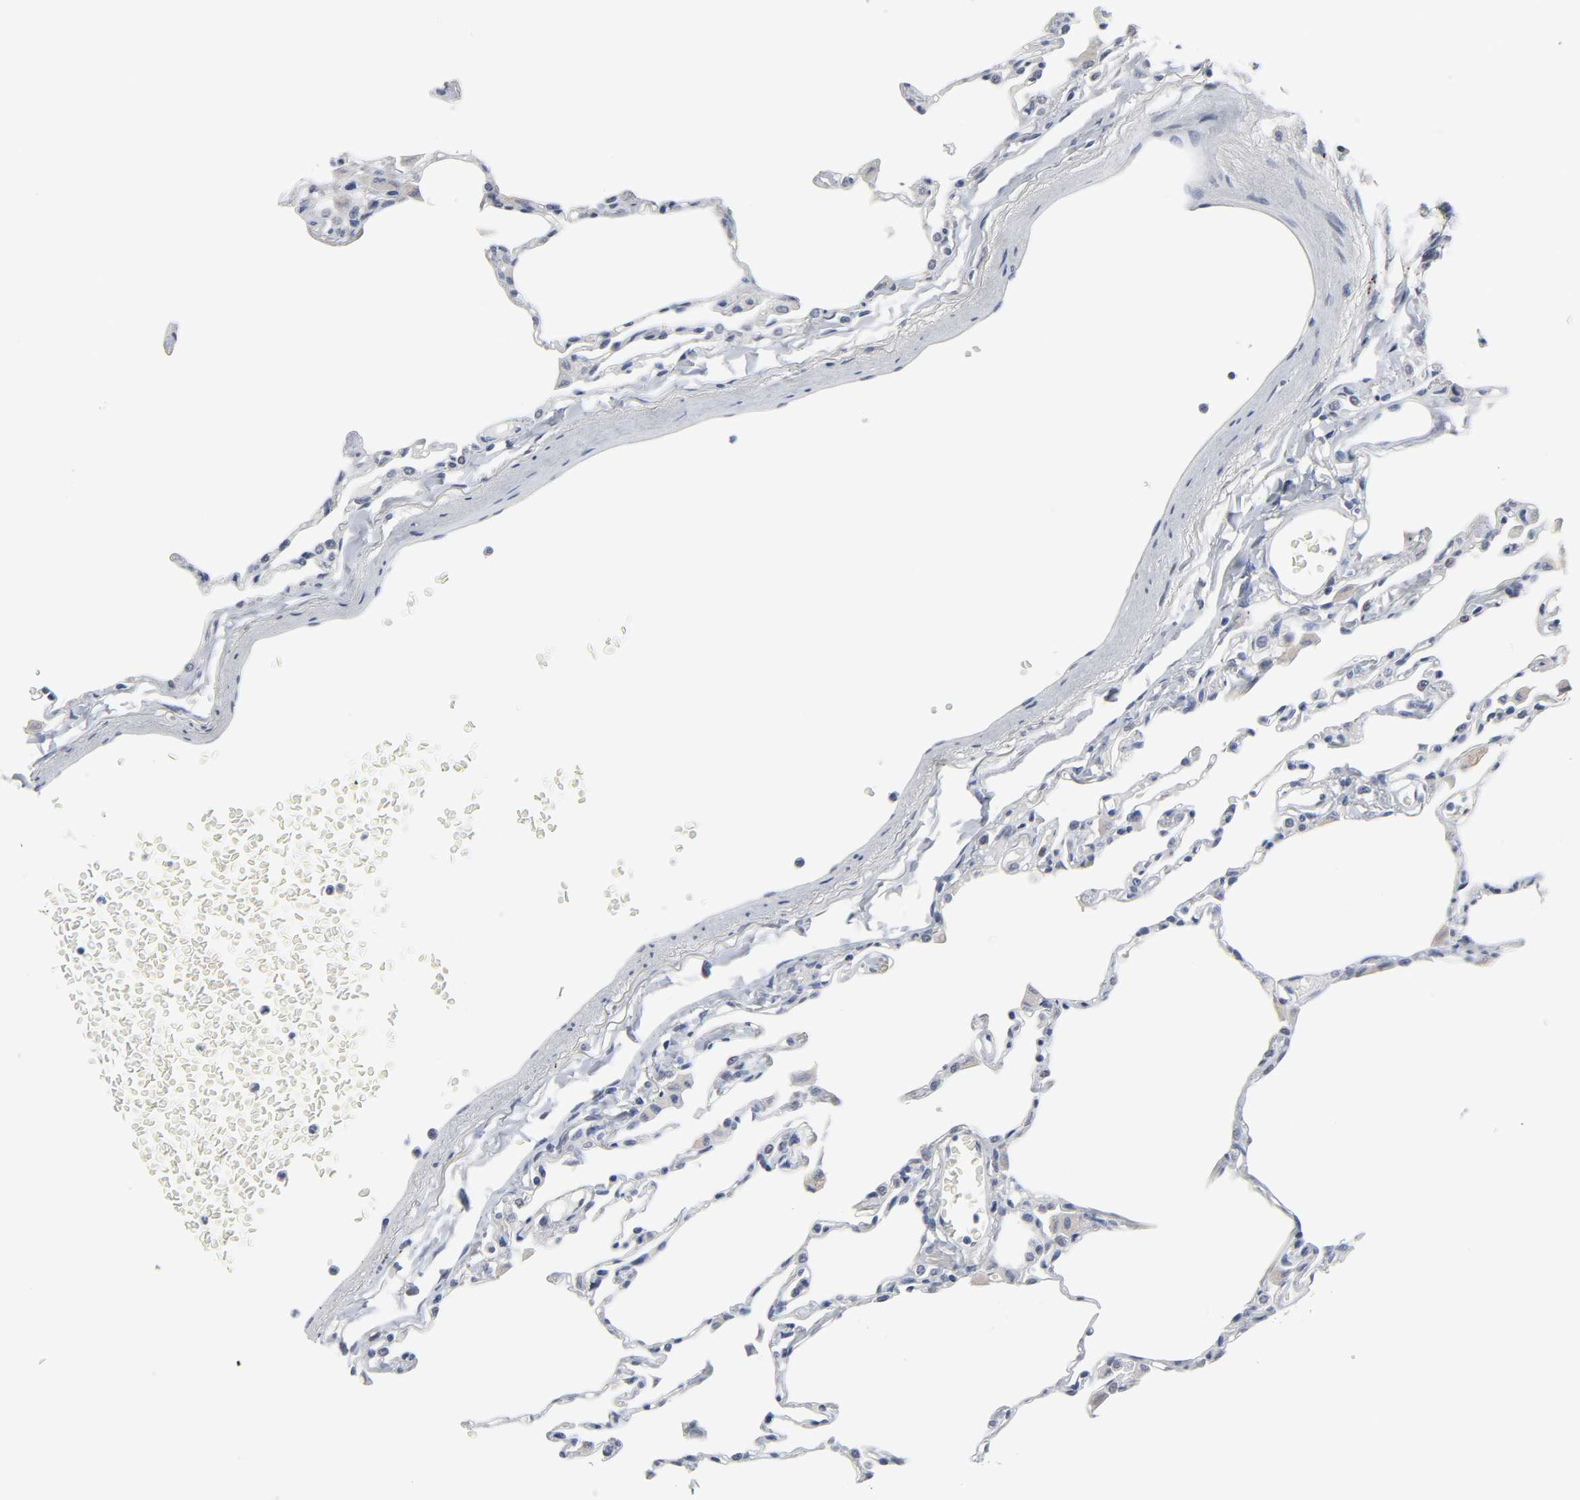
{"staining": {"intensity": "negative", "quantity": "none", "location": "none"}, "tissue": "lung", "cell_type": "Alveolar cells", "image_type": "normal", "snomed": [{"axis": "morphology", "description": "Normal tissue, NOS"}, {"axis": "topography", "description": "Lung"}], "caption": "This is an immunohistochemistry (IHC) histopathology image of benign lung. There is no expression in alveolar cells.", "gene": "SALL2", "patient": {"sex": "female", "age": 49}}